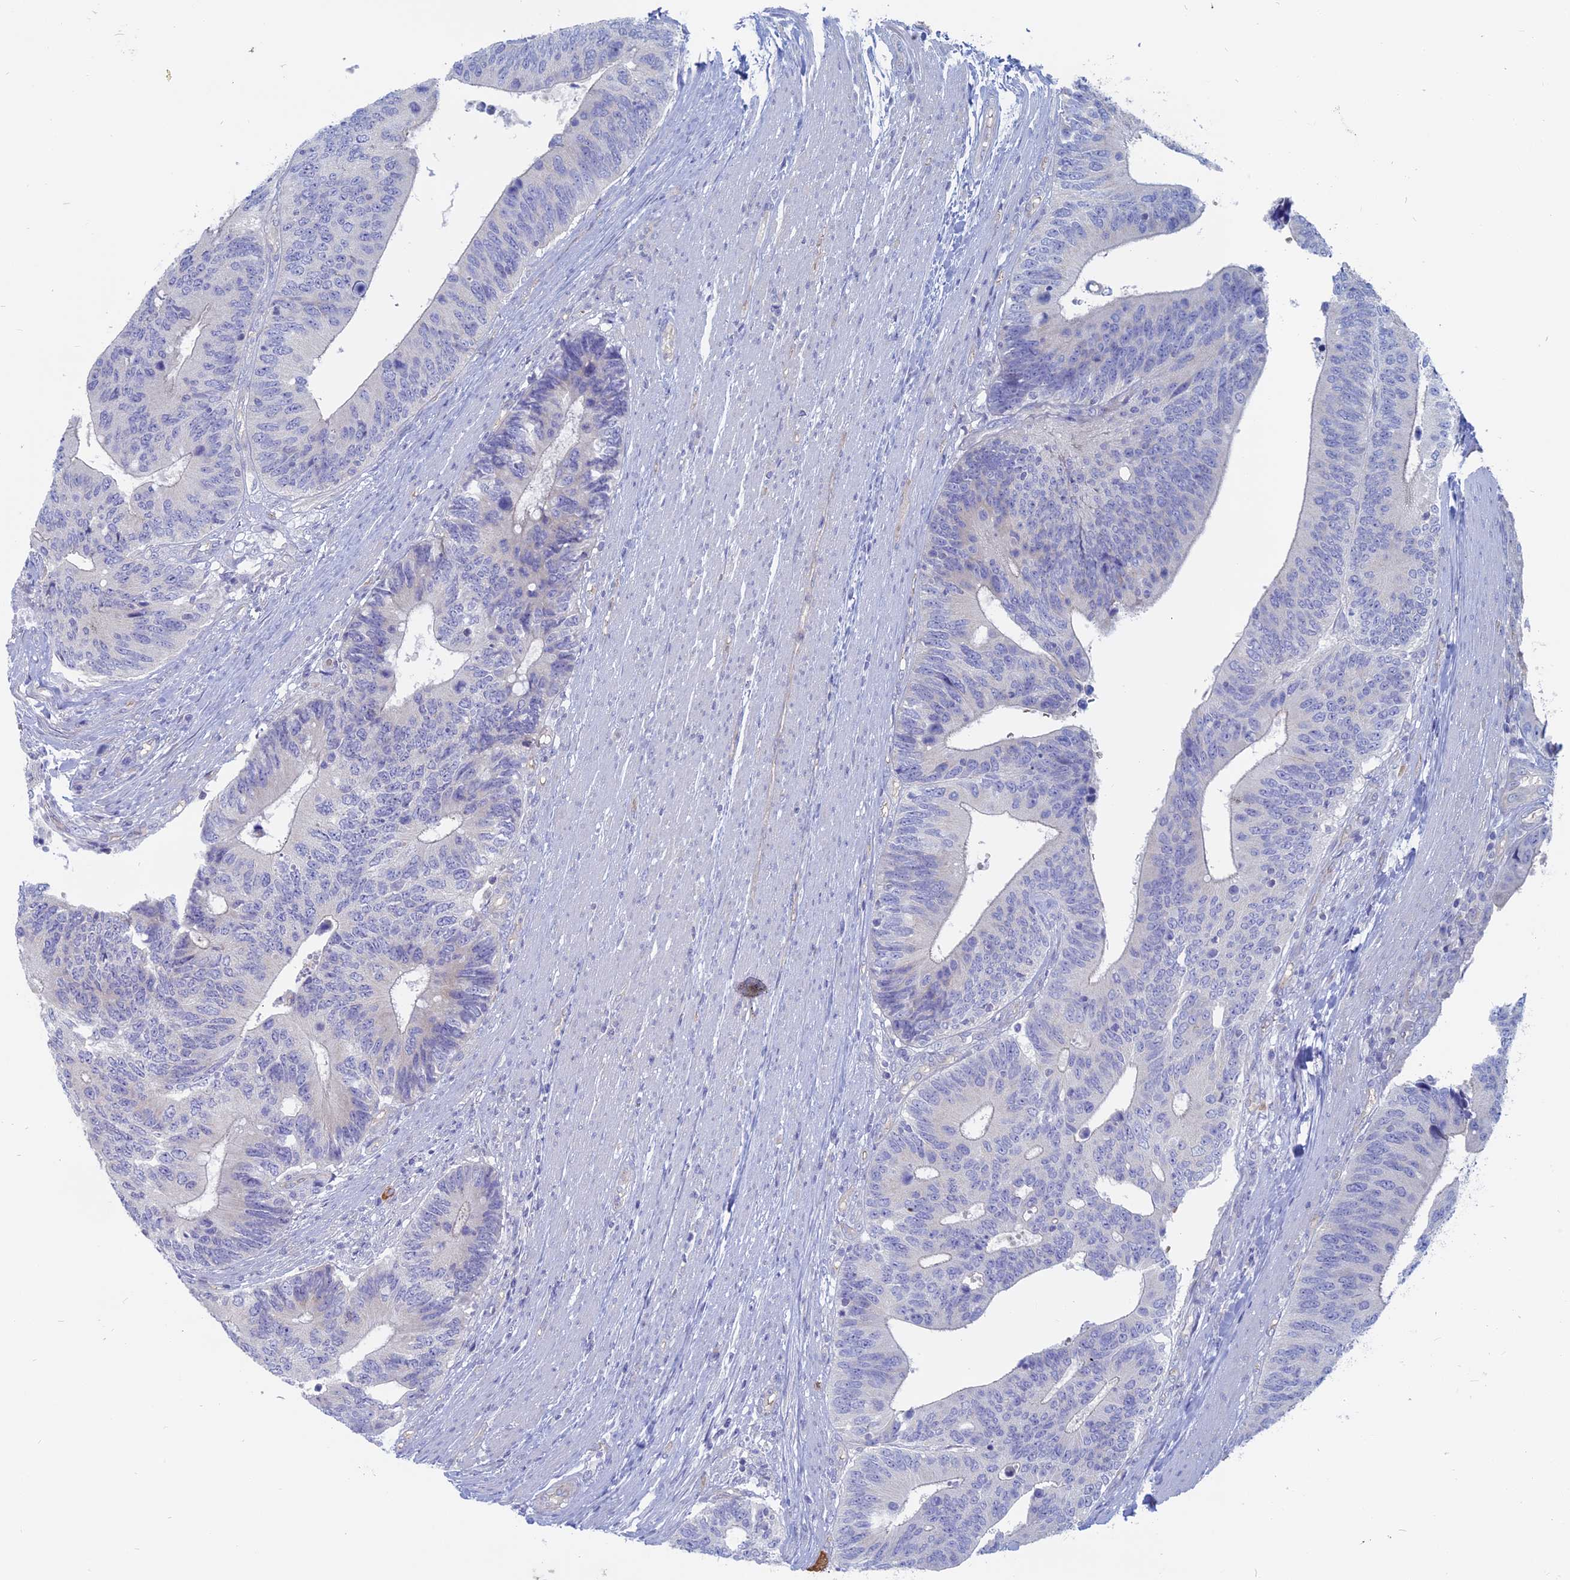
{"staining": {"intensity": "negative", "quantity": "none", "location": "none"}, "tissue": "colorectal cancer", "cell_type": "Tumor cells", "image_type": "cancer", "snomed": [{"axis": "morphology", "description": "Adenocarcinoma, NOS"}, {"axis": "topography", "description": "Colon"}], "caption": "A high-resolution micrograph shows immunohistochemistry staining of adenocarcinoma (colorectal), which displays no significant expression in tumor cells.", "gene": "TBC1D30", "patient": {"sex": "male", "age": 87}}